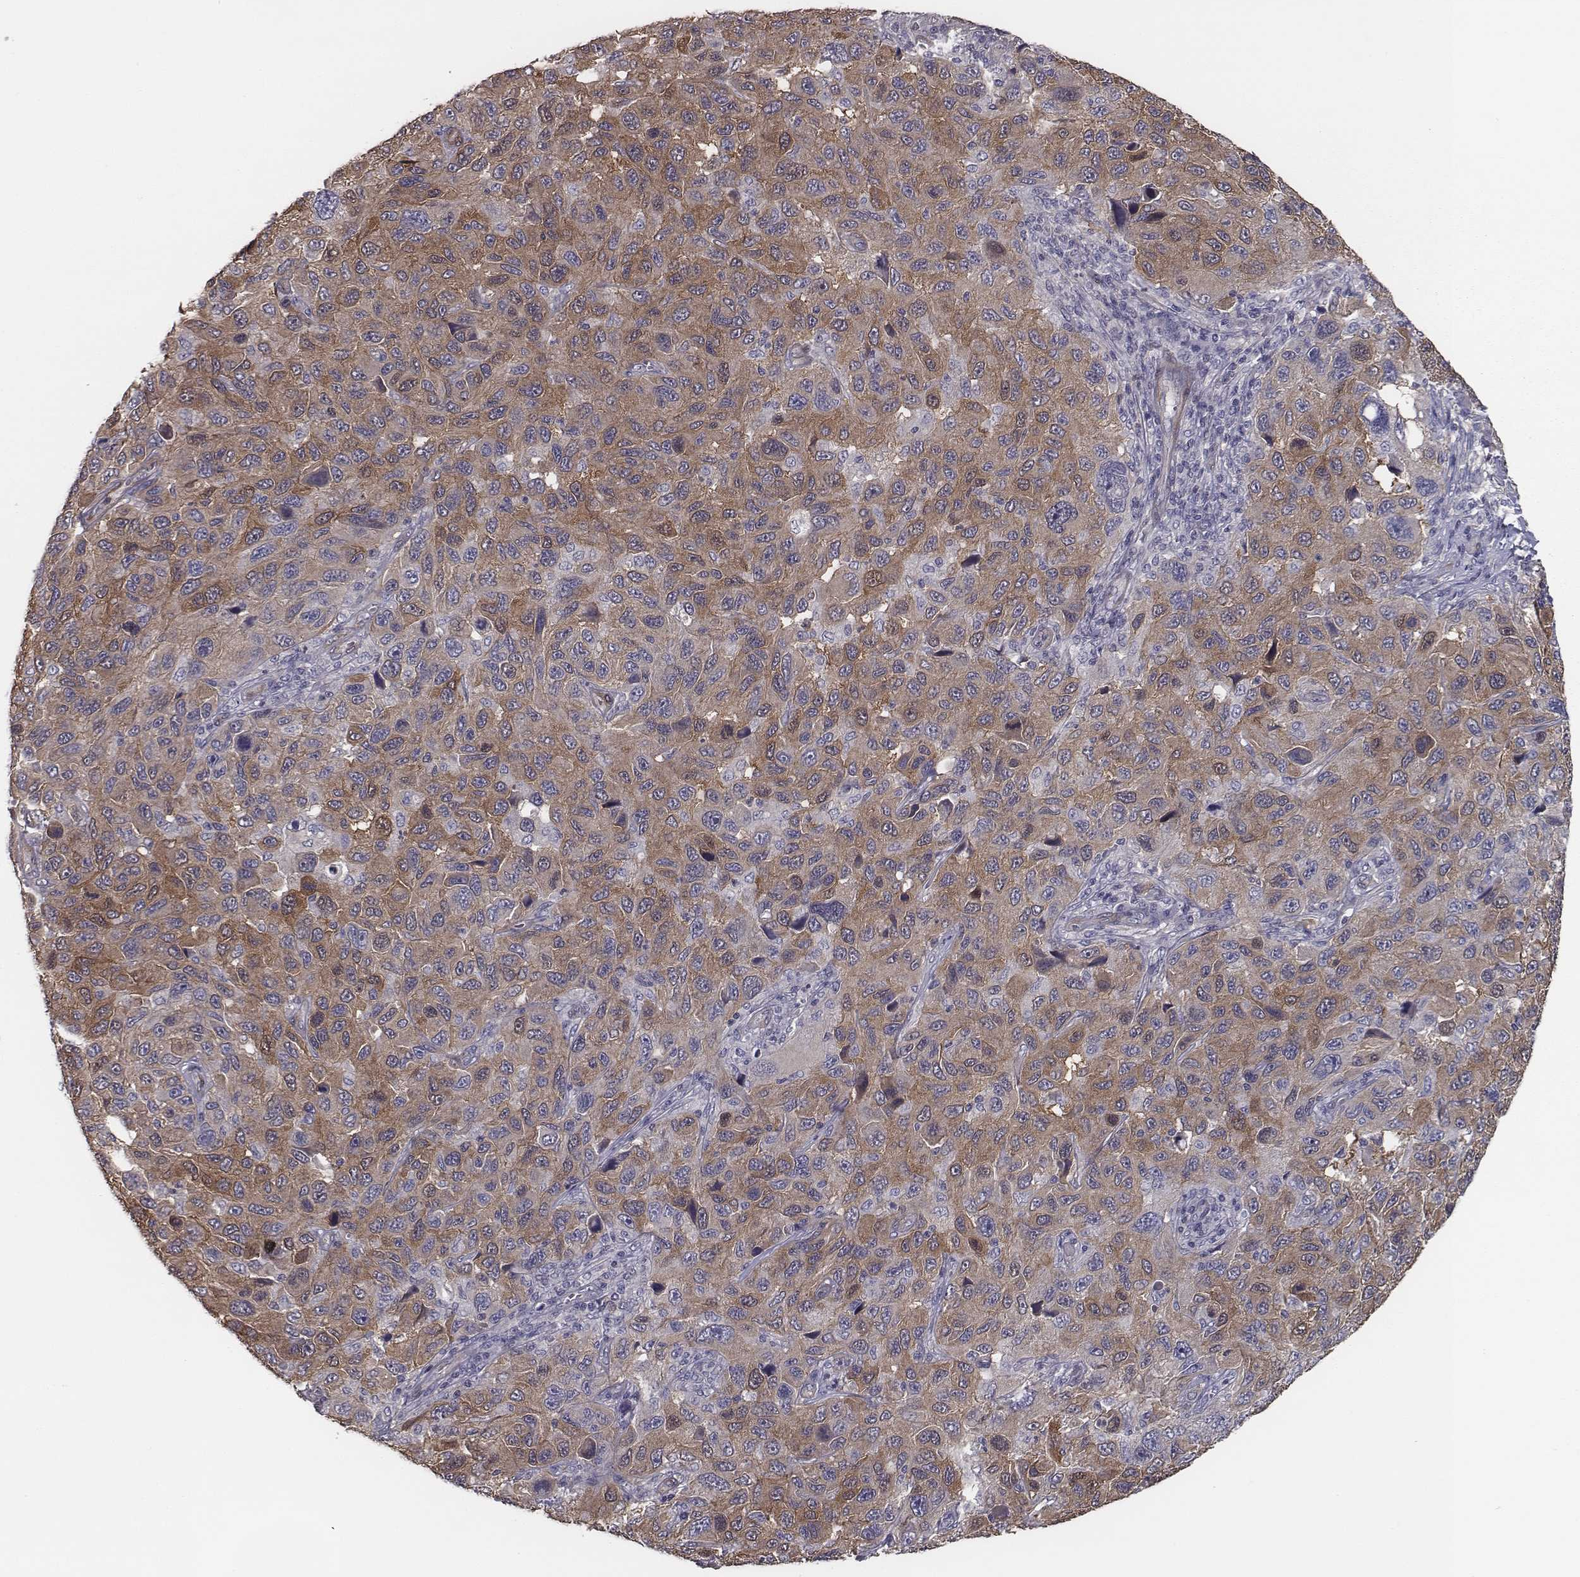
{"staining": {"intensity": "moderate", "quantity": ">75%", "location": "cytoplasmic/membranous"}, "tissue": "melanoma", "cell_type": "Tumor cells", "image_type": "cancer", "snomed": [{"axis": "morphology", "description": "Malignant melanoma, NOS"}, {"axis": "topography", "description": "Skin"}], "caption": "Immunohistochemistry histopathology image of neoplastic tissue: human melanoma stained using IHC exhibits medium levels of moderate protein expression localized specifically in the cytoplasmic/membranous of tumor cells, appearing as a cytoplasmic/membranous brown color.", "gene": "ISYNA1", "patient": {"sex": "male", "age": 53}}